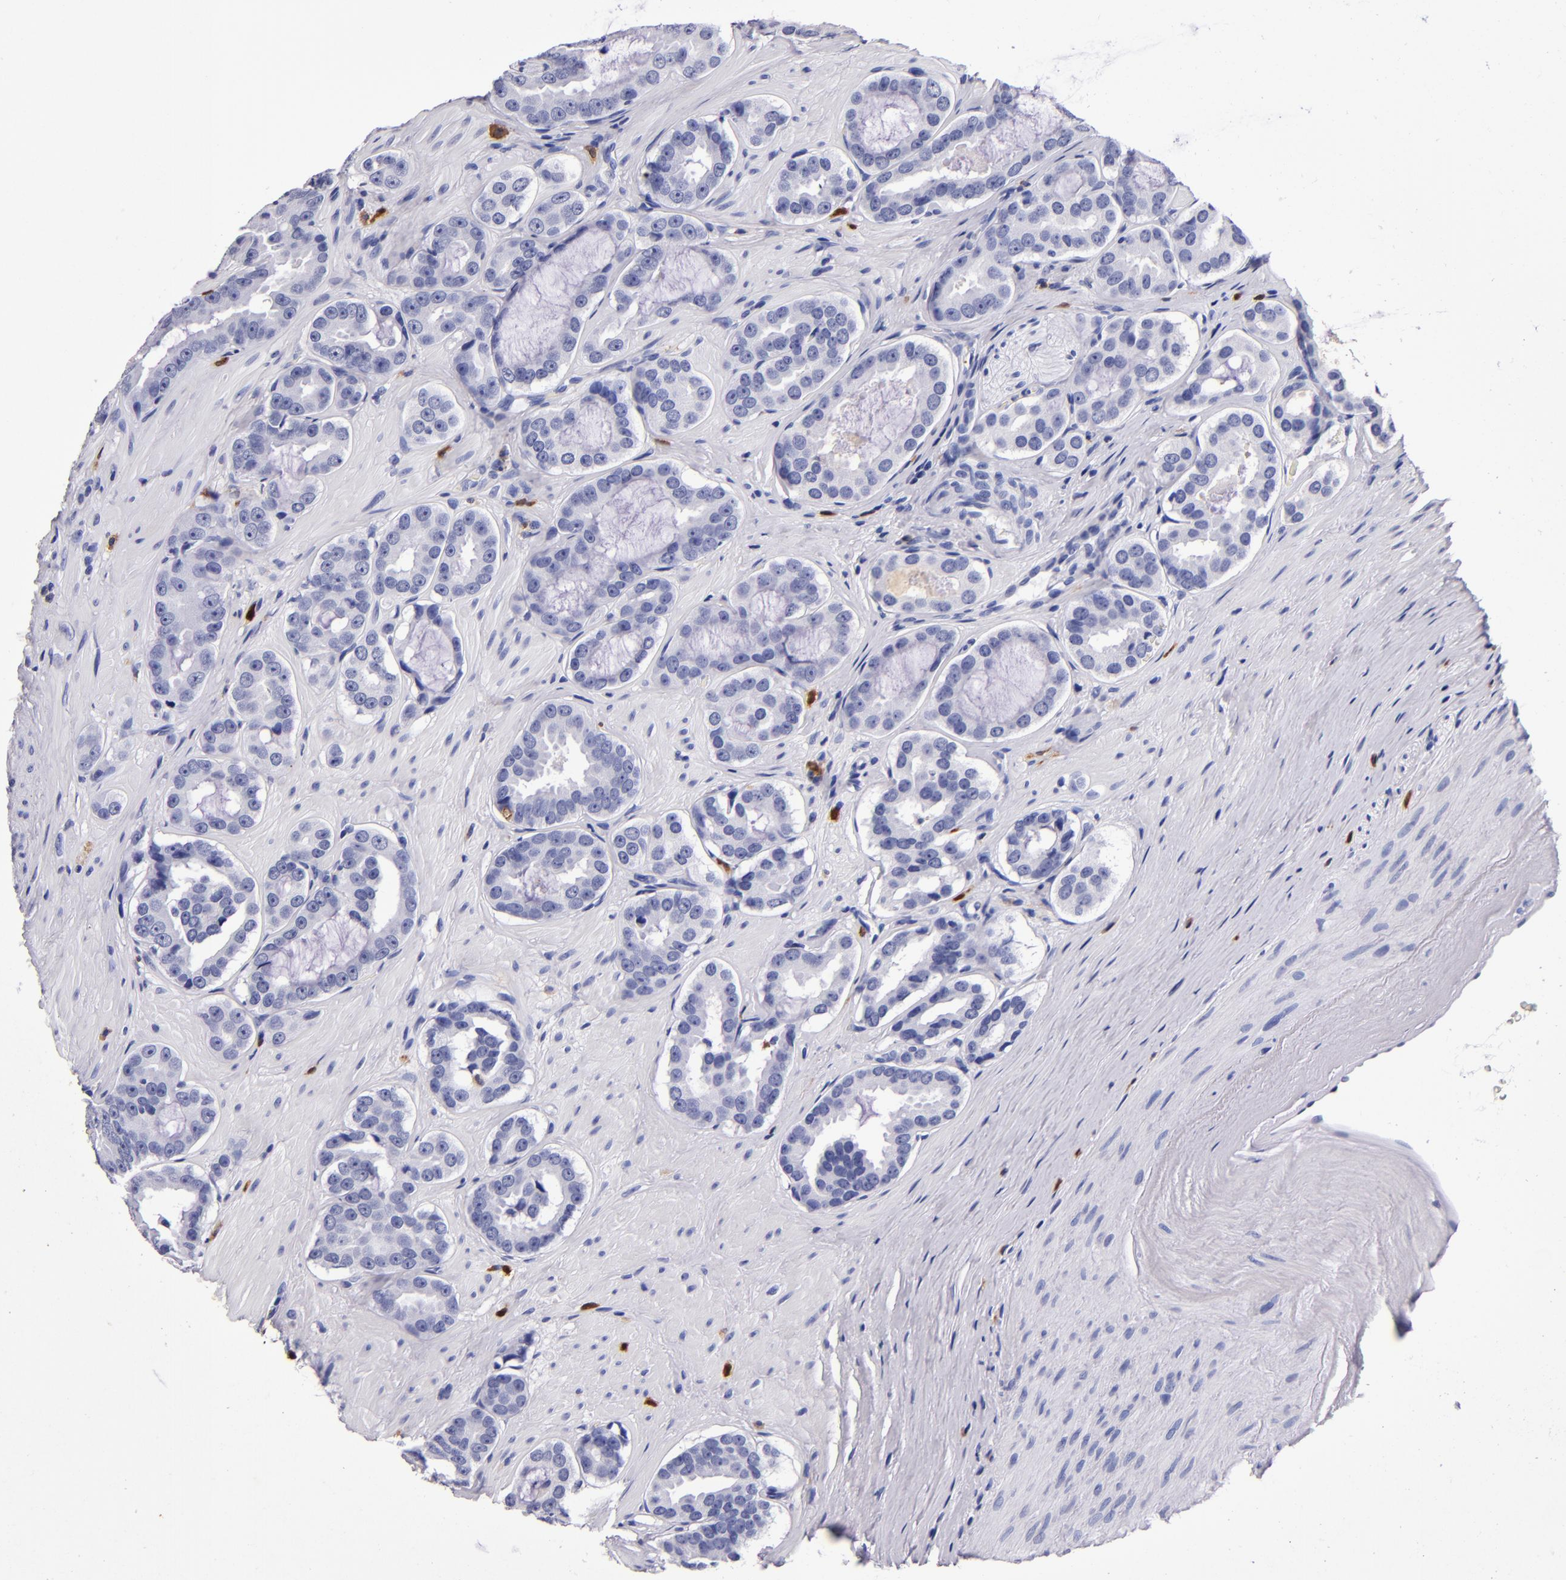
{"staining": {"intensity": "negative", "quantity": "none", "location": "none"}, "tissue": "prostate cancer", "cell_type": "Tumor cells", "image_type": "cancer", "snomed": [{"axis": "morphology", "description": "Adenocarcinoma, Low grade"}, {"axis": "topography", "description": "Prostate"}], "caption": "Tumor cells show no significant staining in low-grade adenocarcinoma (prostate).", "gene": "S100A8", "patient": {"sex": "male", "age": 59}}